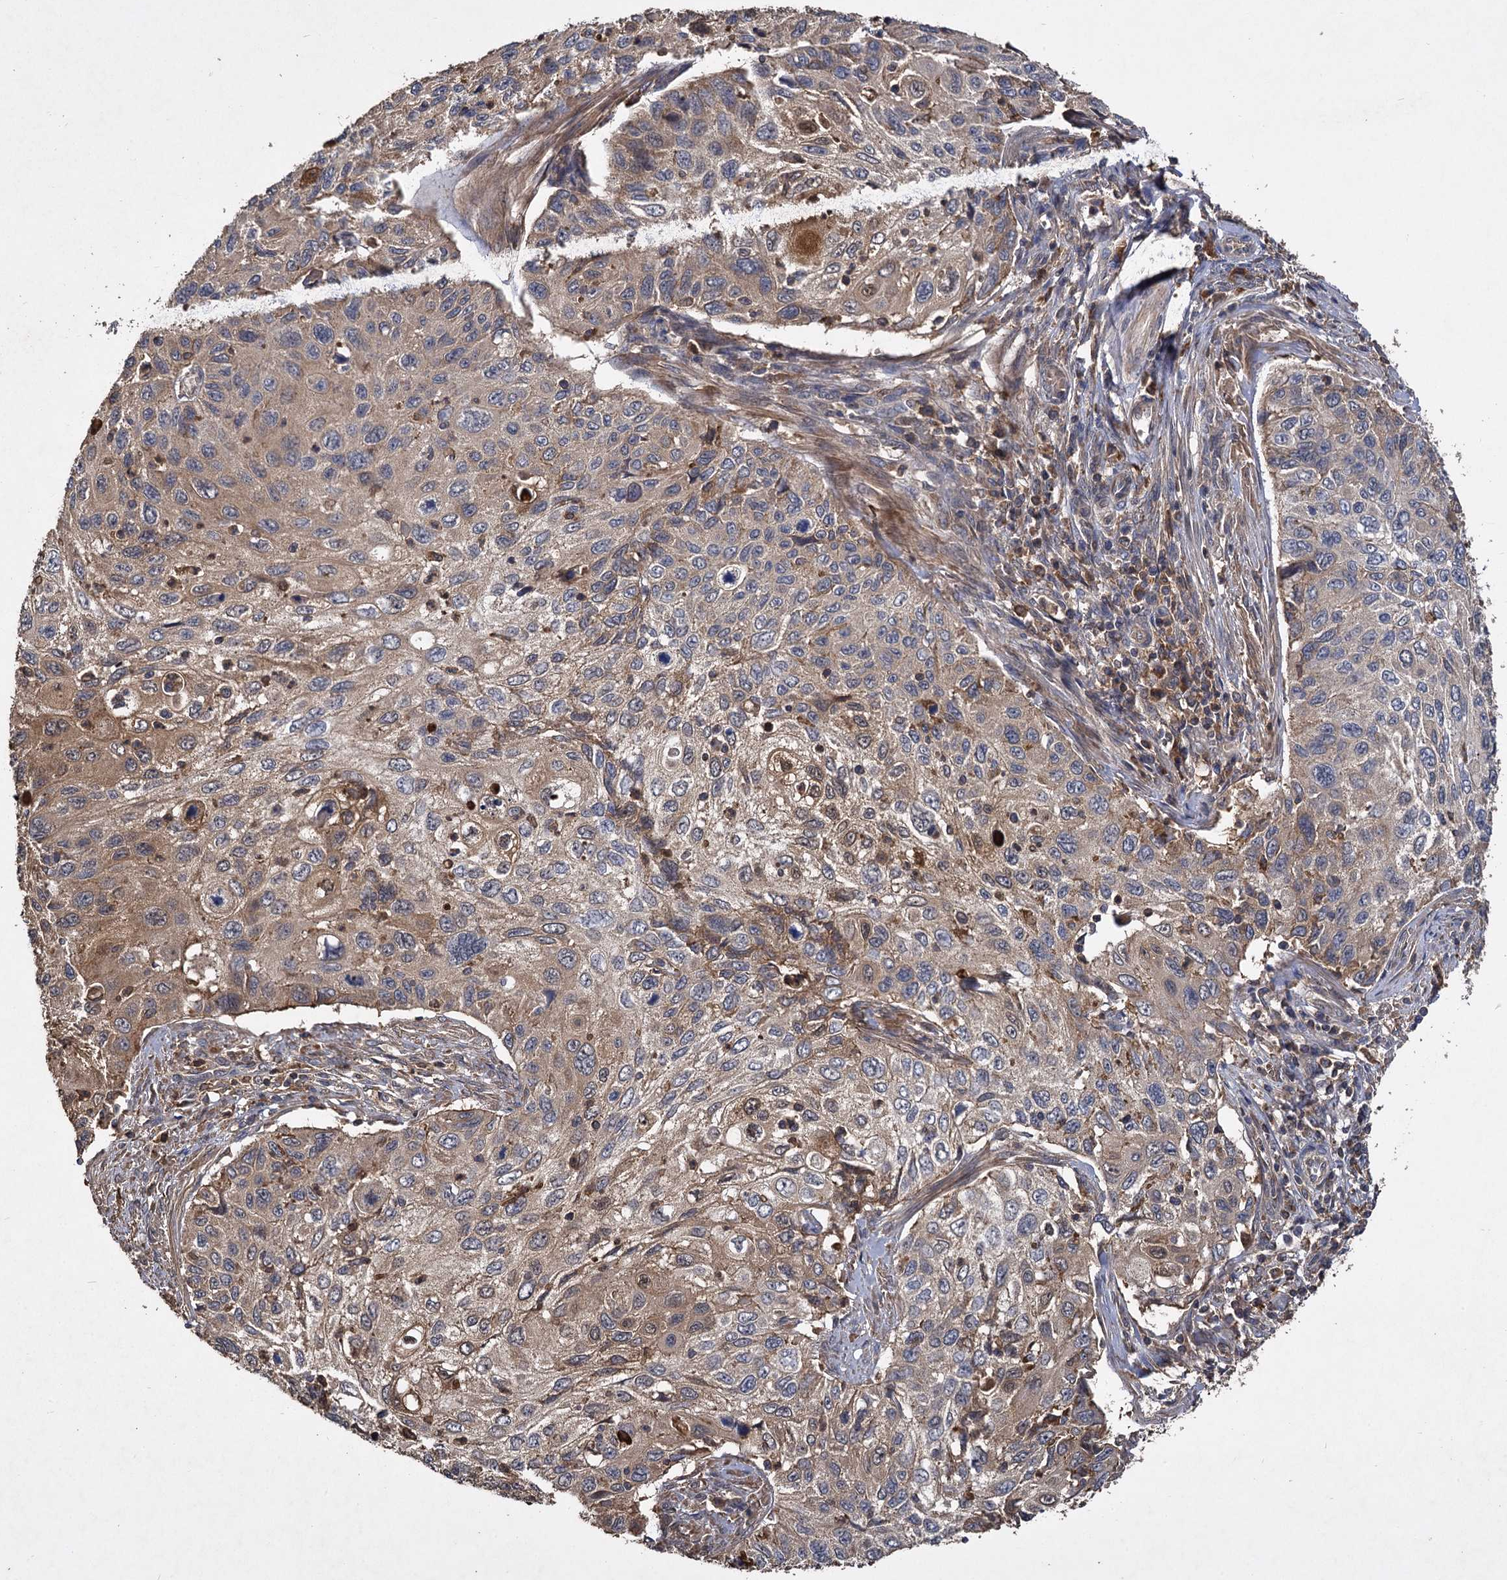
{"staining": {"intensity": "weak", "quantity": ">75%", "location": "cytoplasmic/membranous"}, "tissue": "cervical cancer", "cell_type": "Tumor cells", "image_type": "cancer", "snomed": [{"axis": "morphology", "description": "Squamous cell carcinoma, NOS"}, {"axis": "topography", "description": "Cervix"}], "caption": "Cervical cancer (squamous cell carcinoma) was stained to show a protein in brown. There is low levels of weak cytoplasmic/membranous expression in approximately >75% of tumor cells.", "gene": "GCLC", "patient": {"sex": "female", "age": 70}}